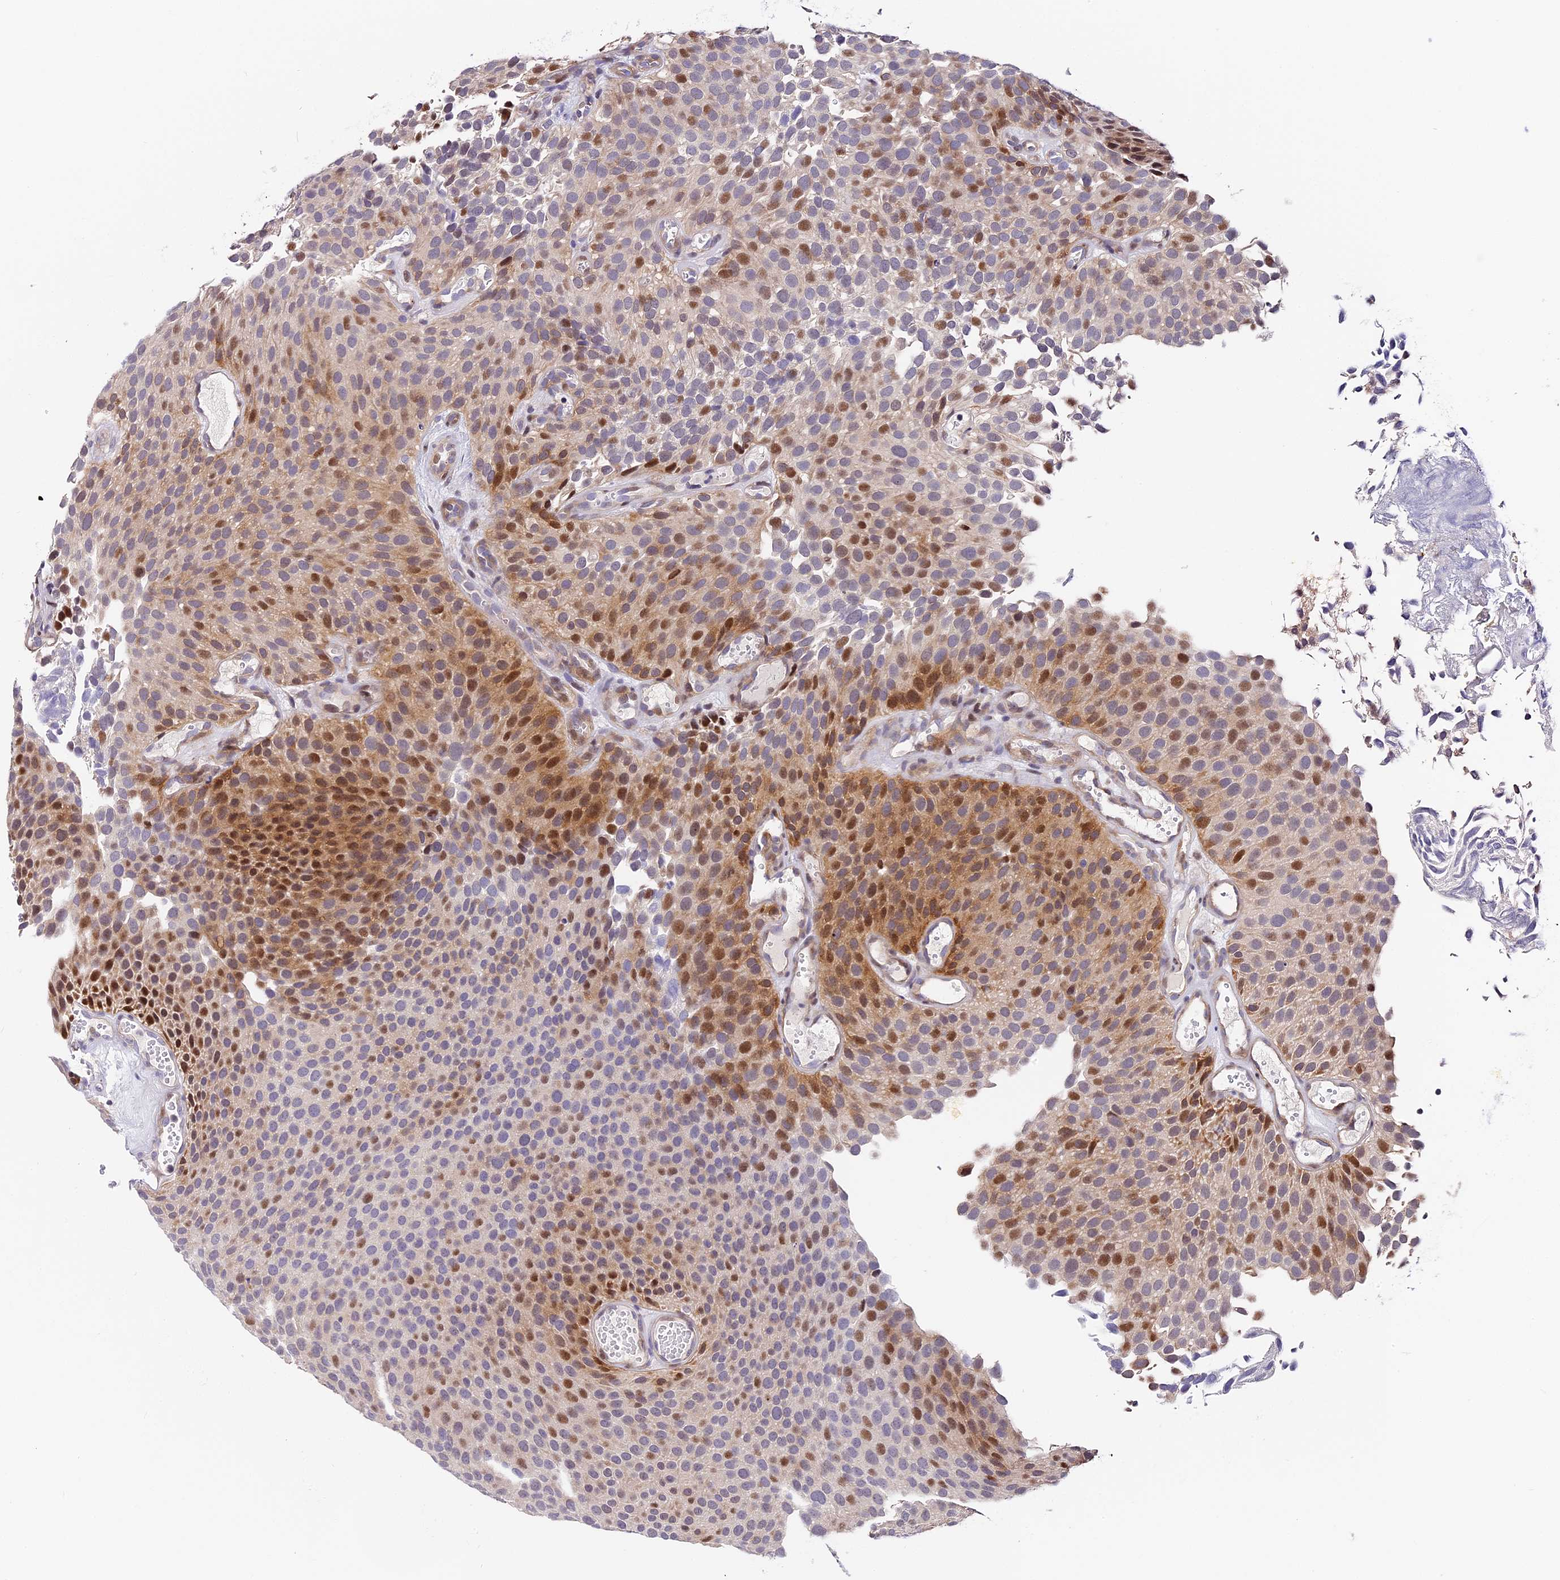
{"staining": {"intensity": "moderate", "quantity": "25%-75%", "location": "nuclear"}, "tissue": "urothelial cancer", "cell_type": "Tumor cells", "image_type": "cancer", "snomed": [{"axis": "morphology", "description": "Urothelial carcinoma, Low grade"}, {"axis": "topography", "description": "Urinary bladder"}], "caption": "DAB immunohistochemical staining of human urothelial cancer displays moderate nuclear protein positivity in approximately 25%-75% of tumor cells. The staining was performed using DAB, with brown indicating positive protein expression. Nuclei are stained blue with hematoxylin.", "gene": "MIDN", "patient": {"sex": "male", "age": 89}}